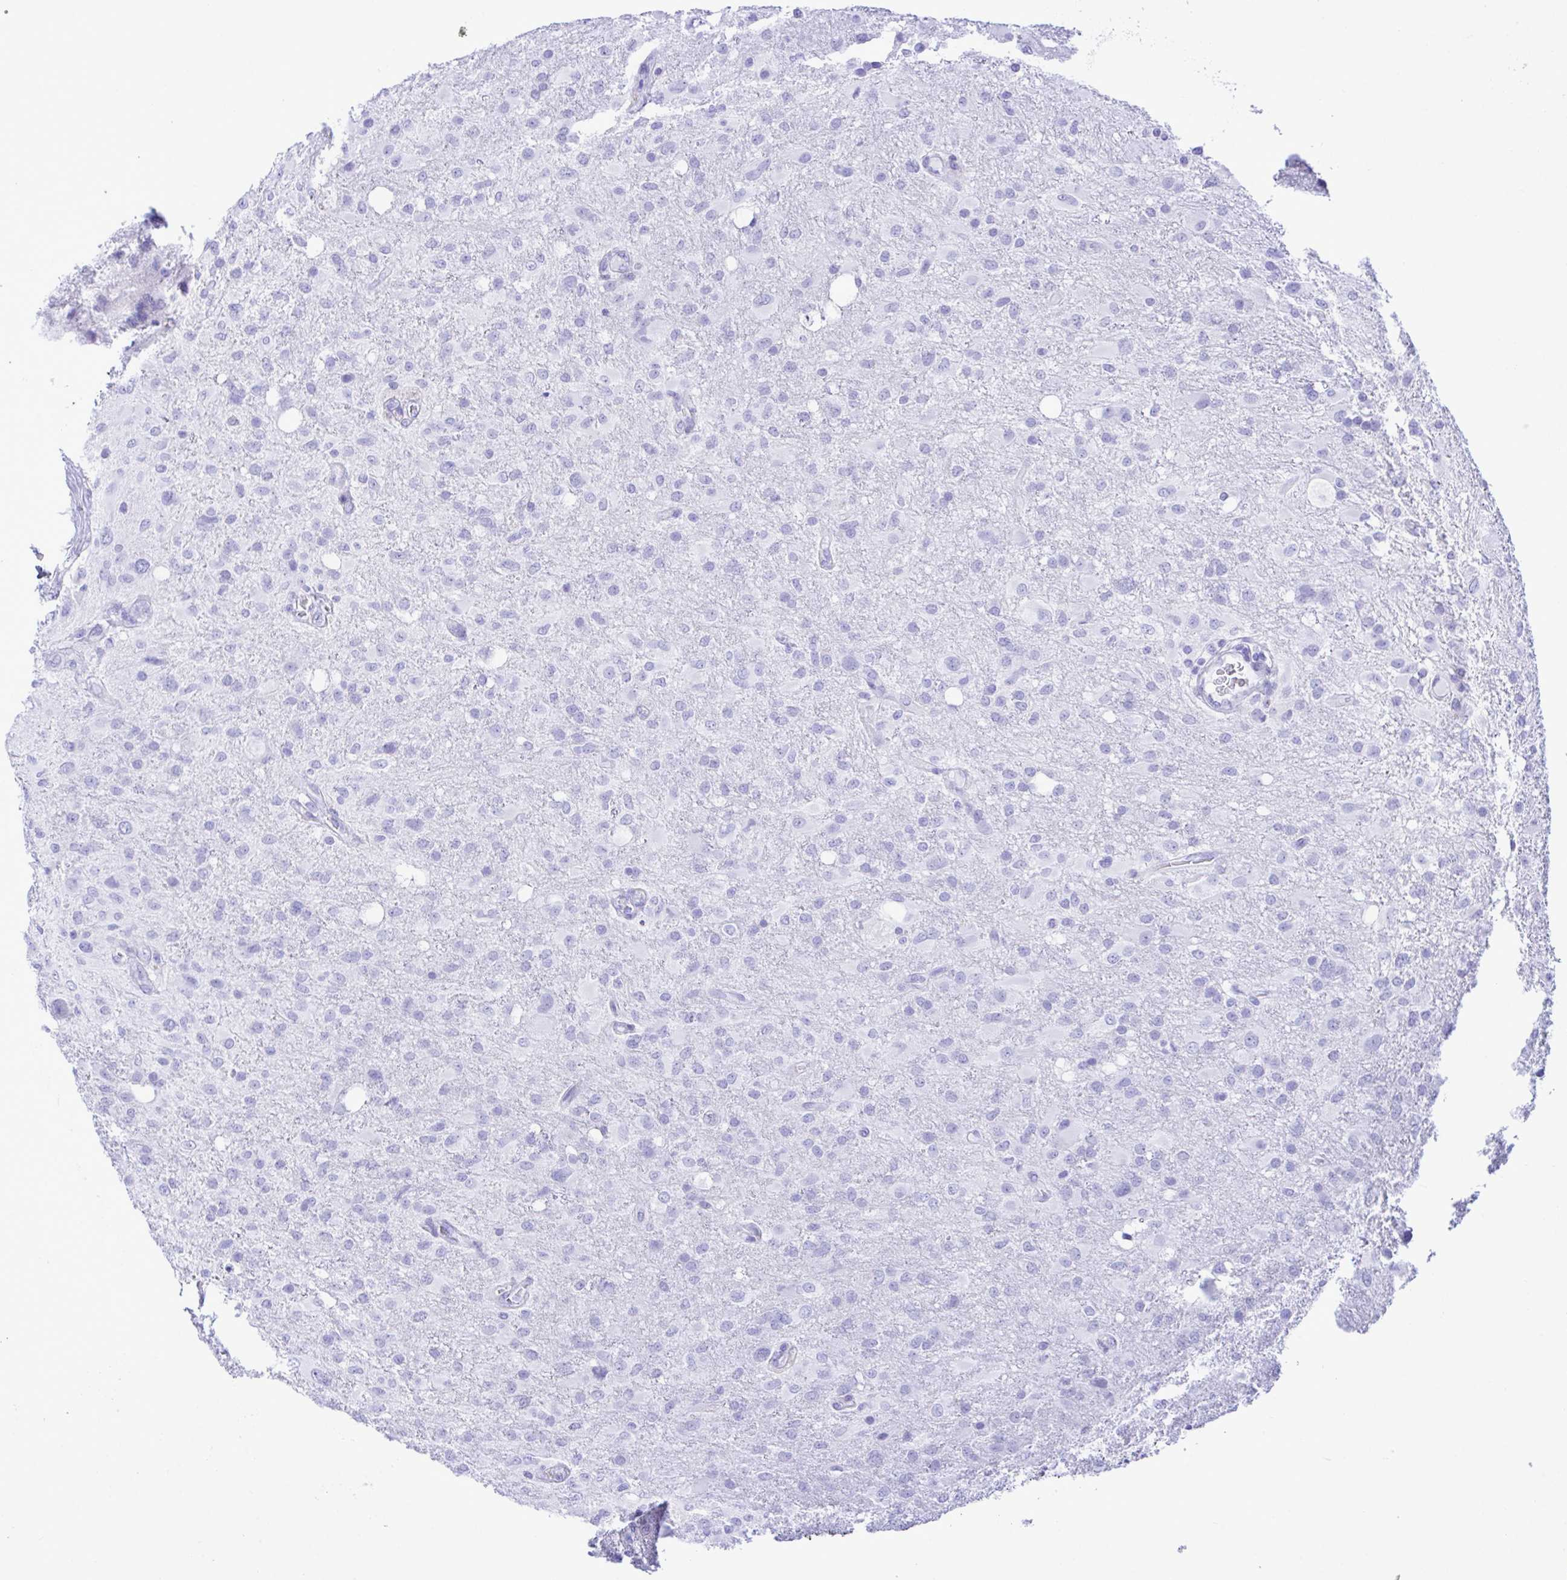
{"staining": {"intensity": "negative", "quantity": "none", "location": "none"}, "tissue": "glioma", "cell_type": "Tumor cells", "image_type": "cancer", "snomed": [{"axis": "morphology", "description": "Glioma, malignant, High grade"}, {"axis": "topography", "description": "Brain"}], "caption": "Immunohistochemistry of human malignant glioma (high-grade) reveals no expression in tumor cells.", "gene": "SELENOV", "patient": {"sex": "male", "age": 53}}